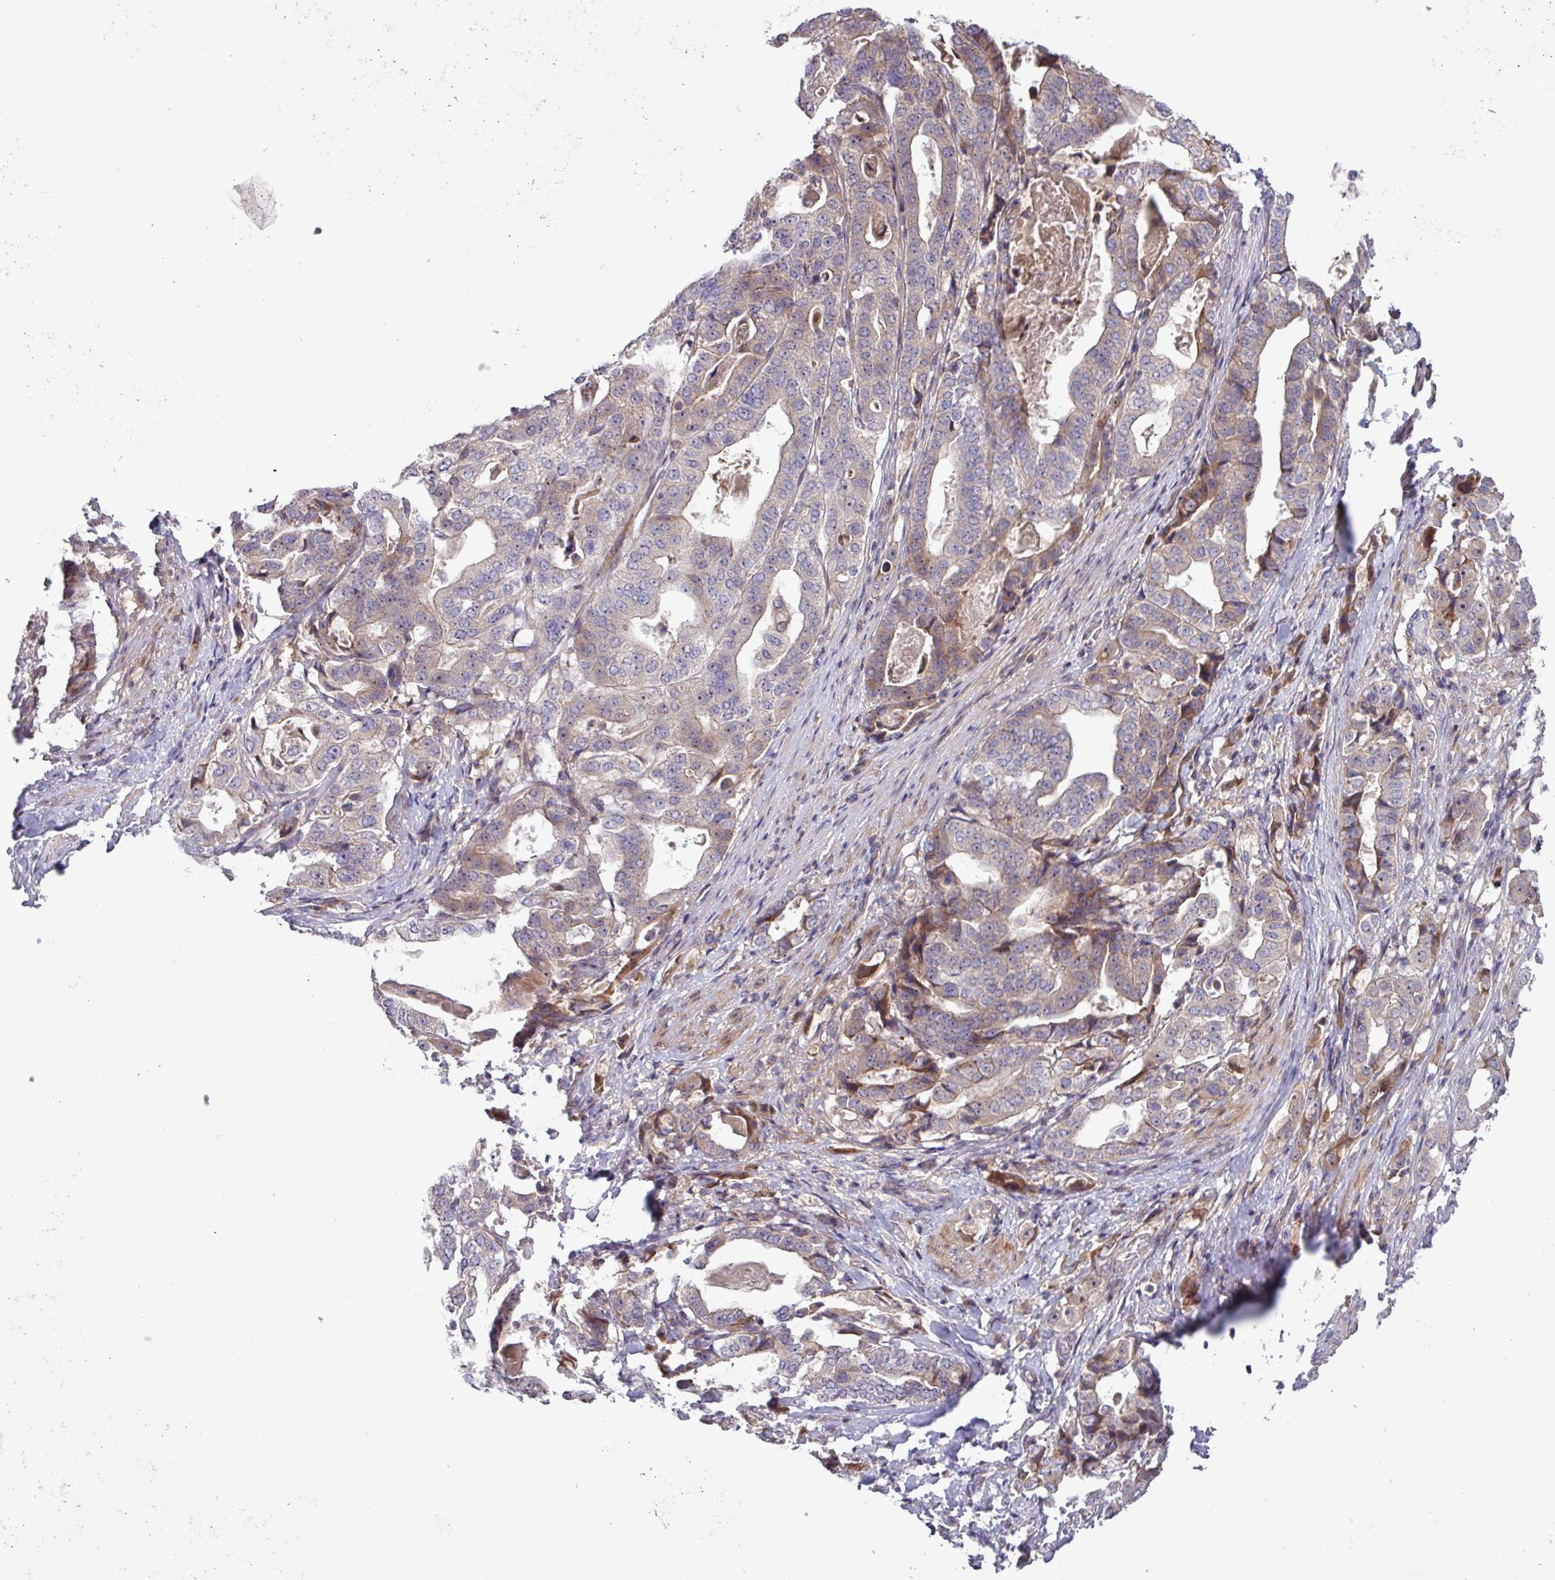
{"staining": {"intensity": "weak", "quantity": "25%-75%", "location": "cytoplasmic/membranous"}, "tissue": "stomach cancer", "cell_type": "Tumor cells", "image_type": "cancer", "snomed": [{"axis": "morphology", "description": "Adenocarcinoma, NOS"}, {"axis": "topography", "description": "Stomach"}], "caption": "An immunohistochemistry photomicrograph of tumor tissue is shown. Protein staining in brown shows weak cytoplasmic/membranous positivity in stomach cancer (adenocarcinoma) within tumor cells.", "gene": "TNFSF12", "patient": {"sex": "male", "age": 48}}